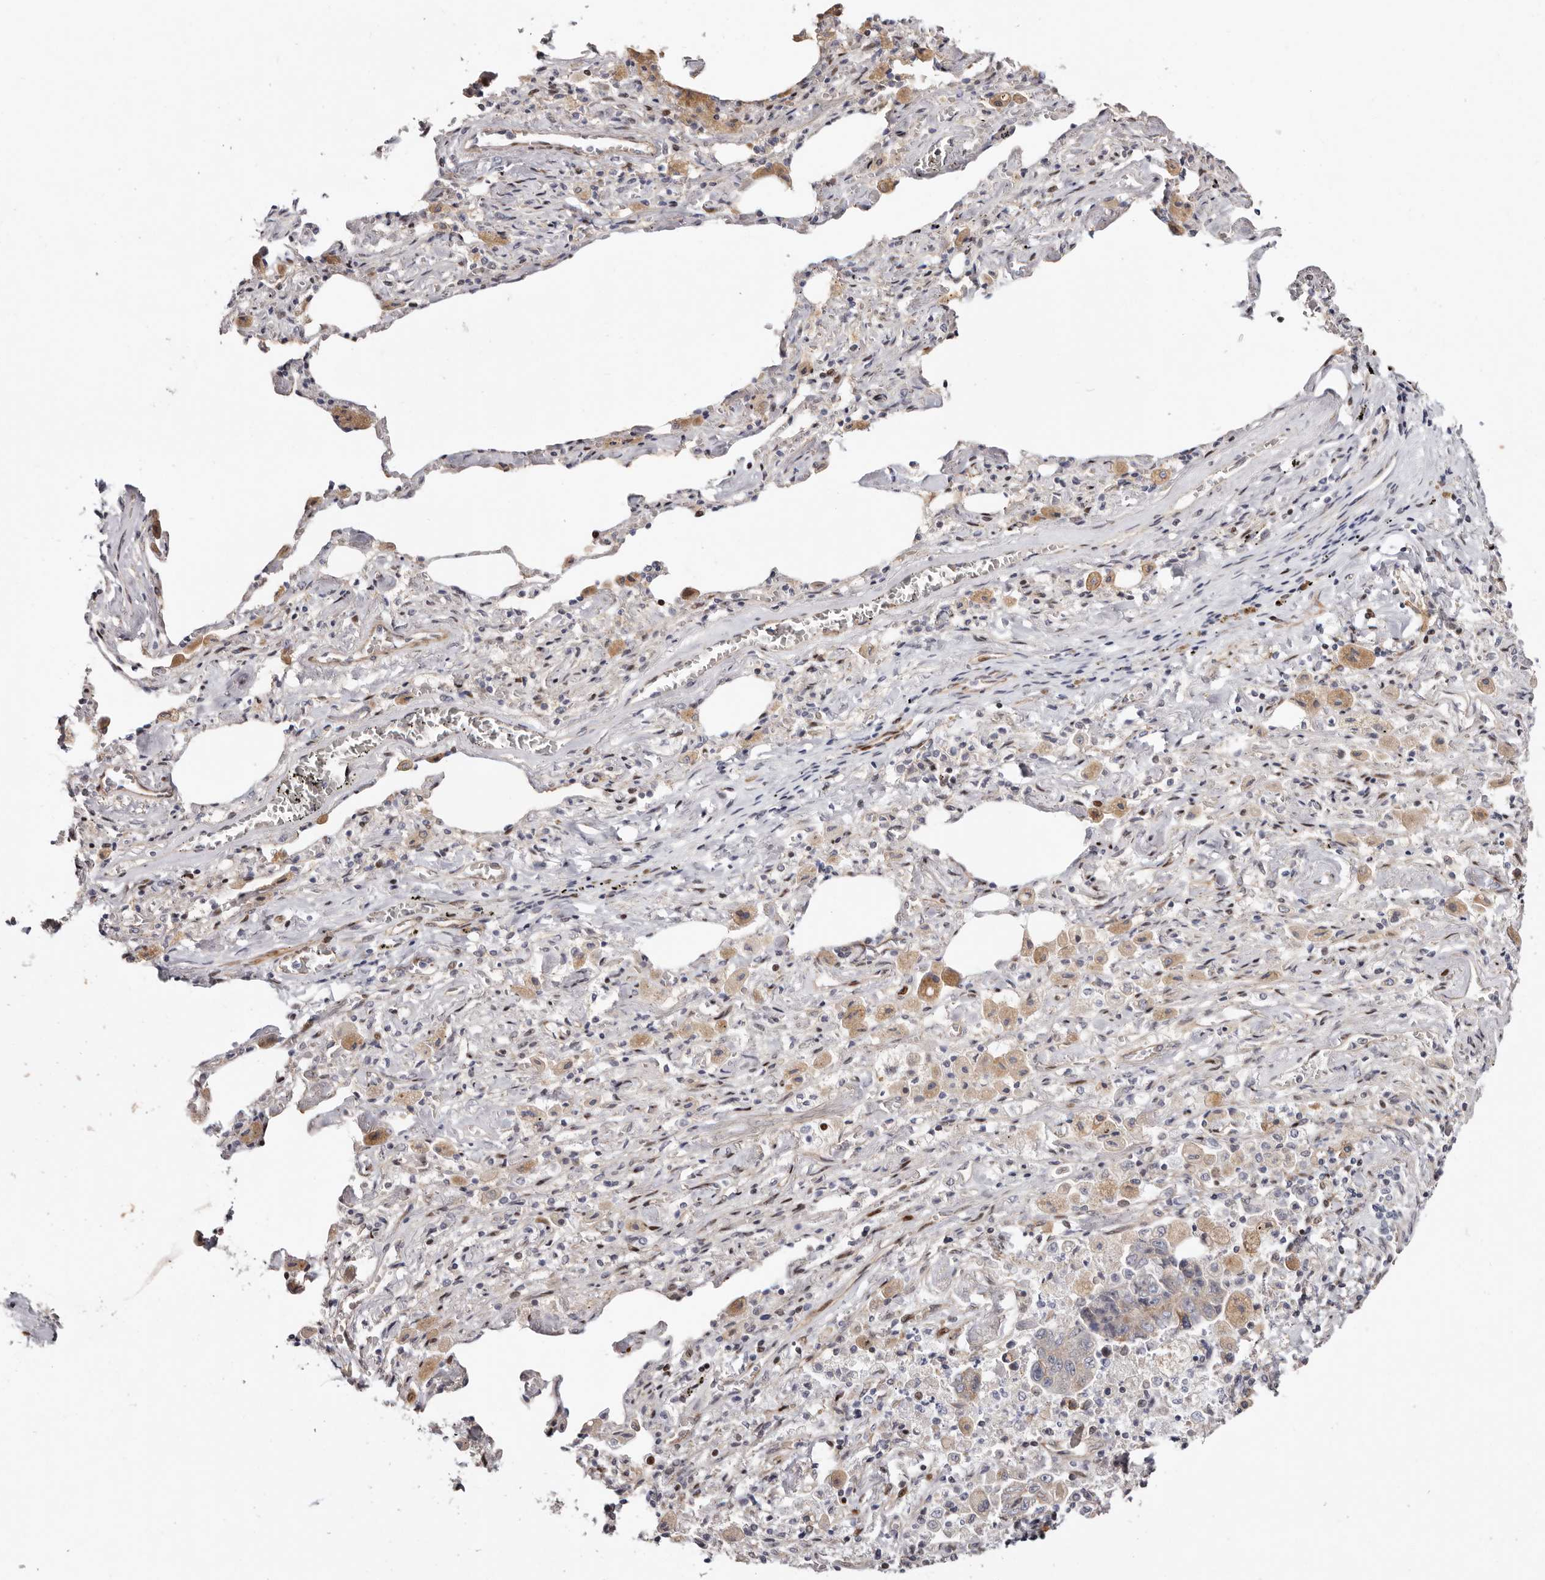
{"staining": {"intensity": "moderate", "quantity": "25%-75%", "location": "cytoplasmic/membranous"}, "tissue": "lung cancer", "cell_type": "Tumor cells", "image_type": "cancer", "snomed": [{"axis": "morphology", "description": "Adenocarcinoma, NOS"}, {"axis": "topography", "description": "Lung"}], "caption": "A micrograph of adenocarcinoma (lung) stained for a protein shows moderate cytoplasmic/membranous brown staining in tumor cells.", "gene": "EPHX3", "patient": {"sex": "female", "age": 51}}